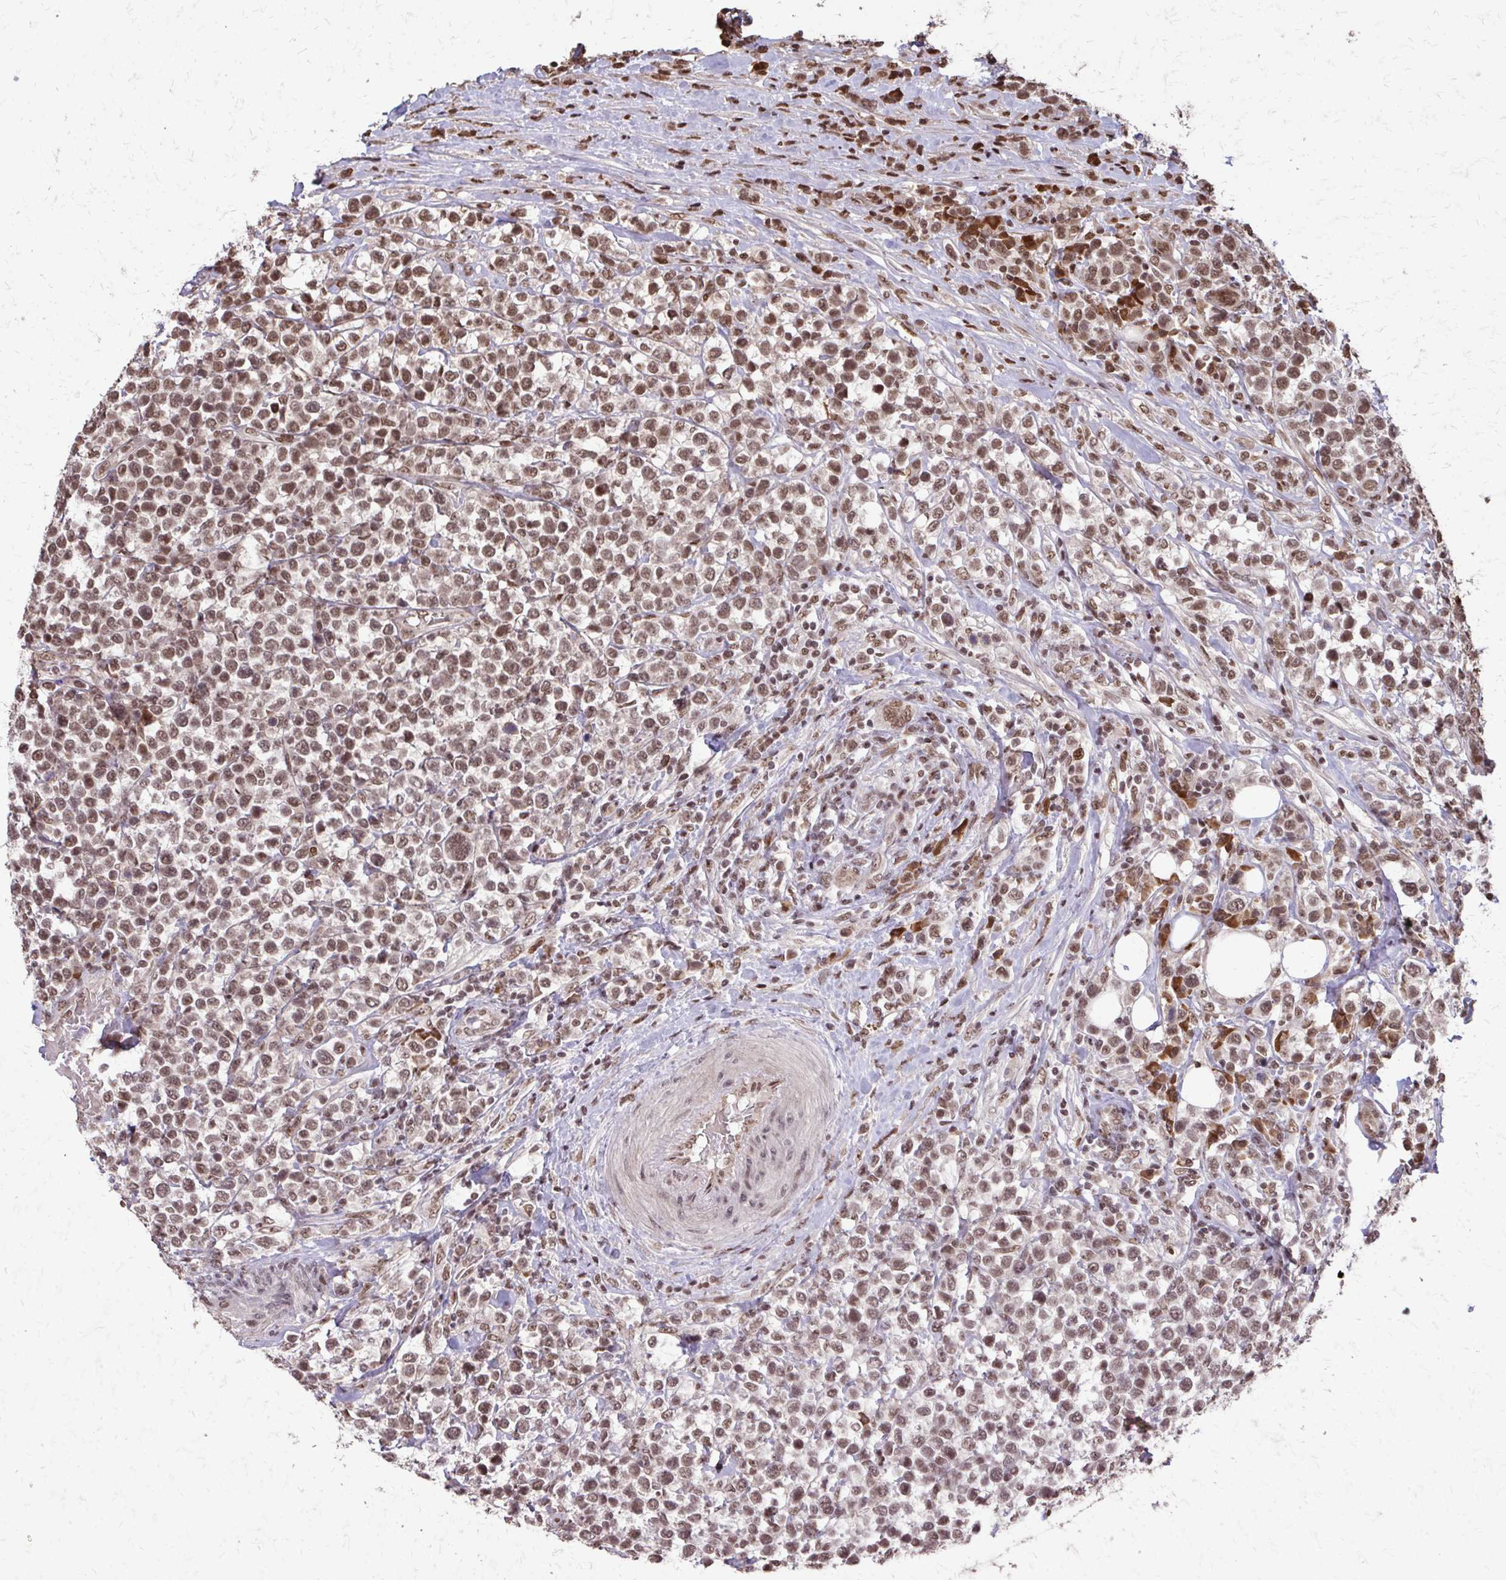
{"staining": {"intensity": "moderate", "quantity": ">75%", "location": "nuclear"}, "tissue": "lymphoma", "cell_type": "Tumor cells", "image_type": "cancer", "snomed": [{"axis": "morphology", "description": "Malignant lymphoma, non-Hodgkin's type, High grade"}, {"axis": "topography", "description": "Soft tissue"}], "caption": "Tumor cells demonstrate medium levels of moderate nuclear expression in about >75% of cells in malignant lymphoma, non-Hodgkin's type (high-grade).", "gene": "SS18", "patient": {"sex": "female", "age": 56}}